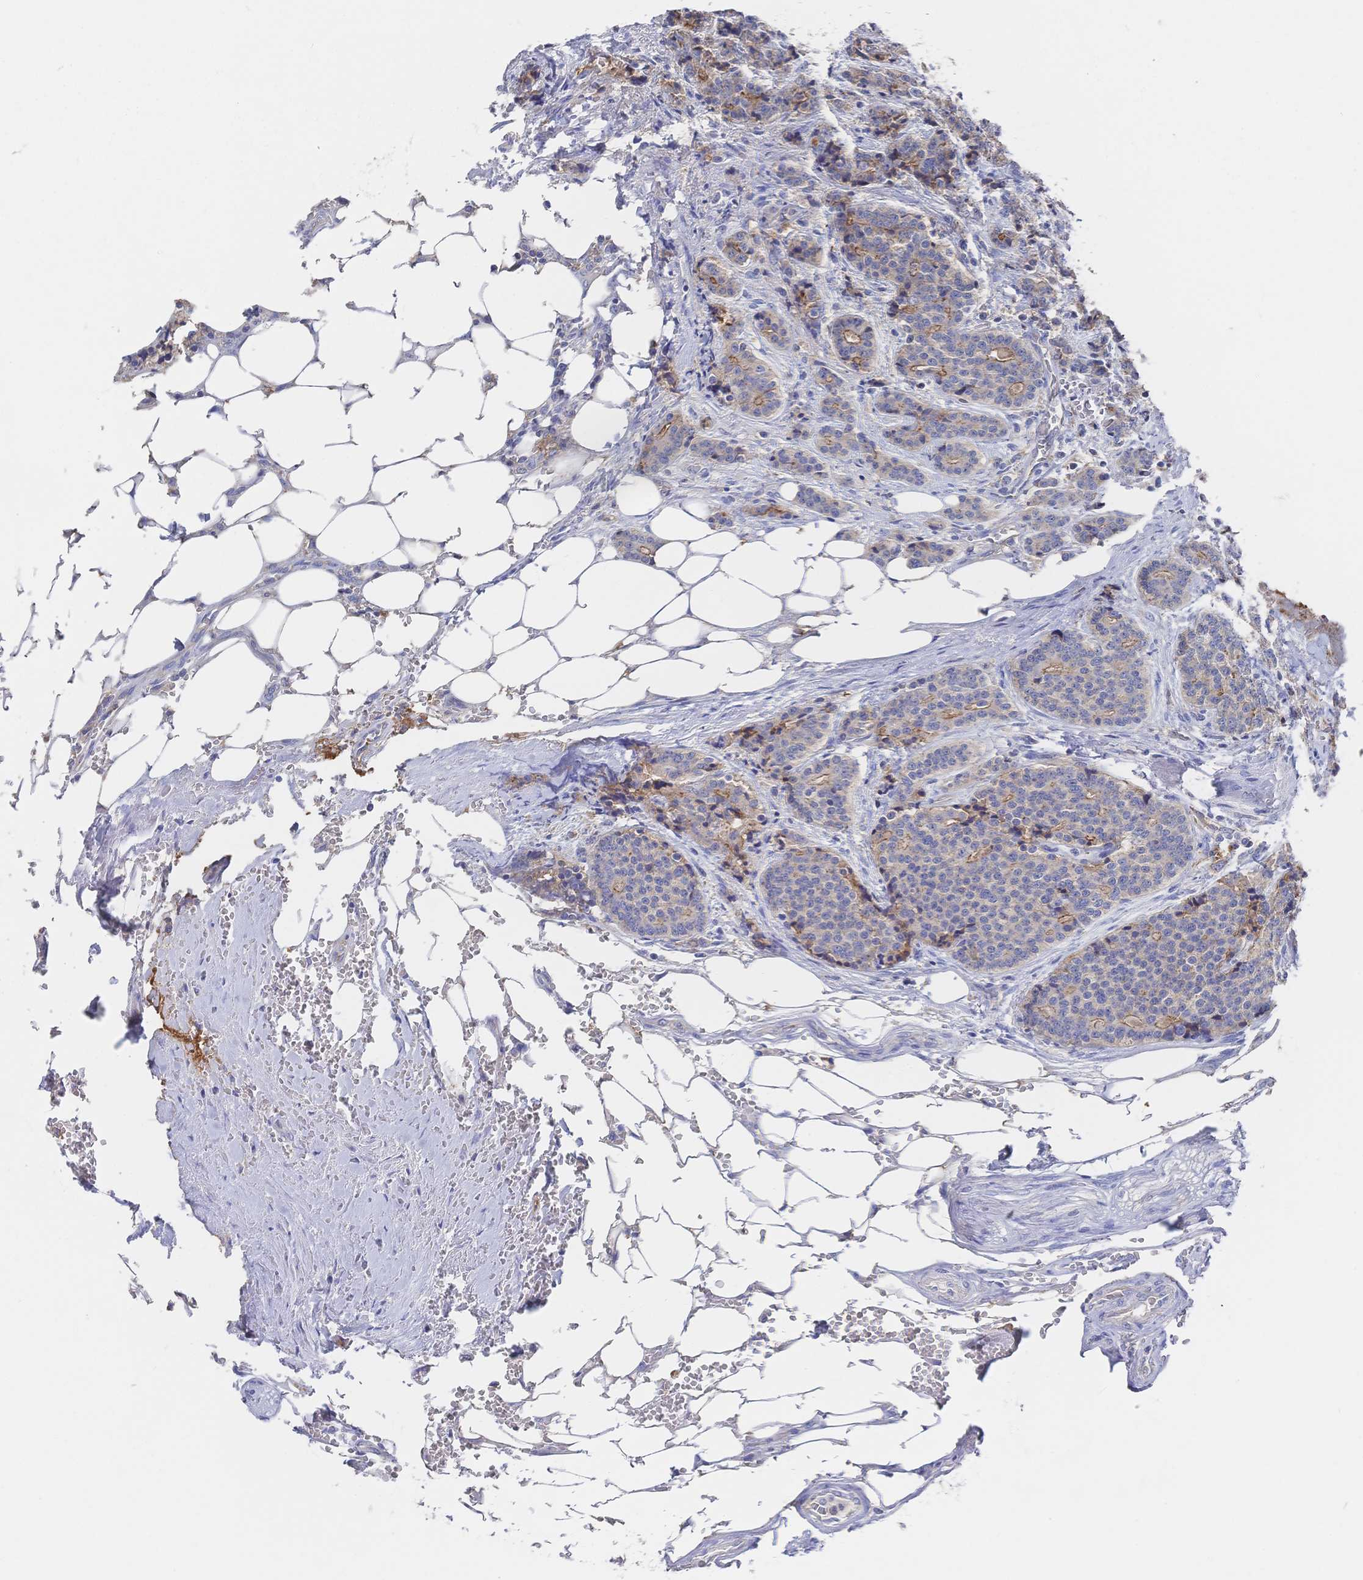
{"staining": {"intensity": "moderate", "quantity": "<25%", "location": "cytoplasmic/membranous"}, "tissue": "carcinoid", "cell_type": "Tumor cells", "image_type": "cancer", "snomed": [{"axis": "morphology", "description": "Carcinoid, malignant, NOS"}, {"axis": "topography", "description": "Small intestine"}], "caption": "A high-resolution photomicrograph shows immunohistochemistry (IHC) staining of carcinoid, which demonstrates moderate cytoplasmic/membranous expression in about <25% of tumor cells. The staining is performed using DAB (3,3'-diaminobenzidine) brown chromogen to label protein expression. The nuclei are counter-stained blue using hematoxylin.", "gene": "F11R", "patient": {"sex": "female", "age": 73}}